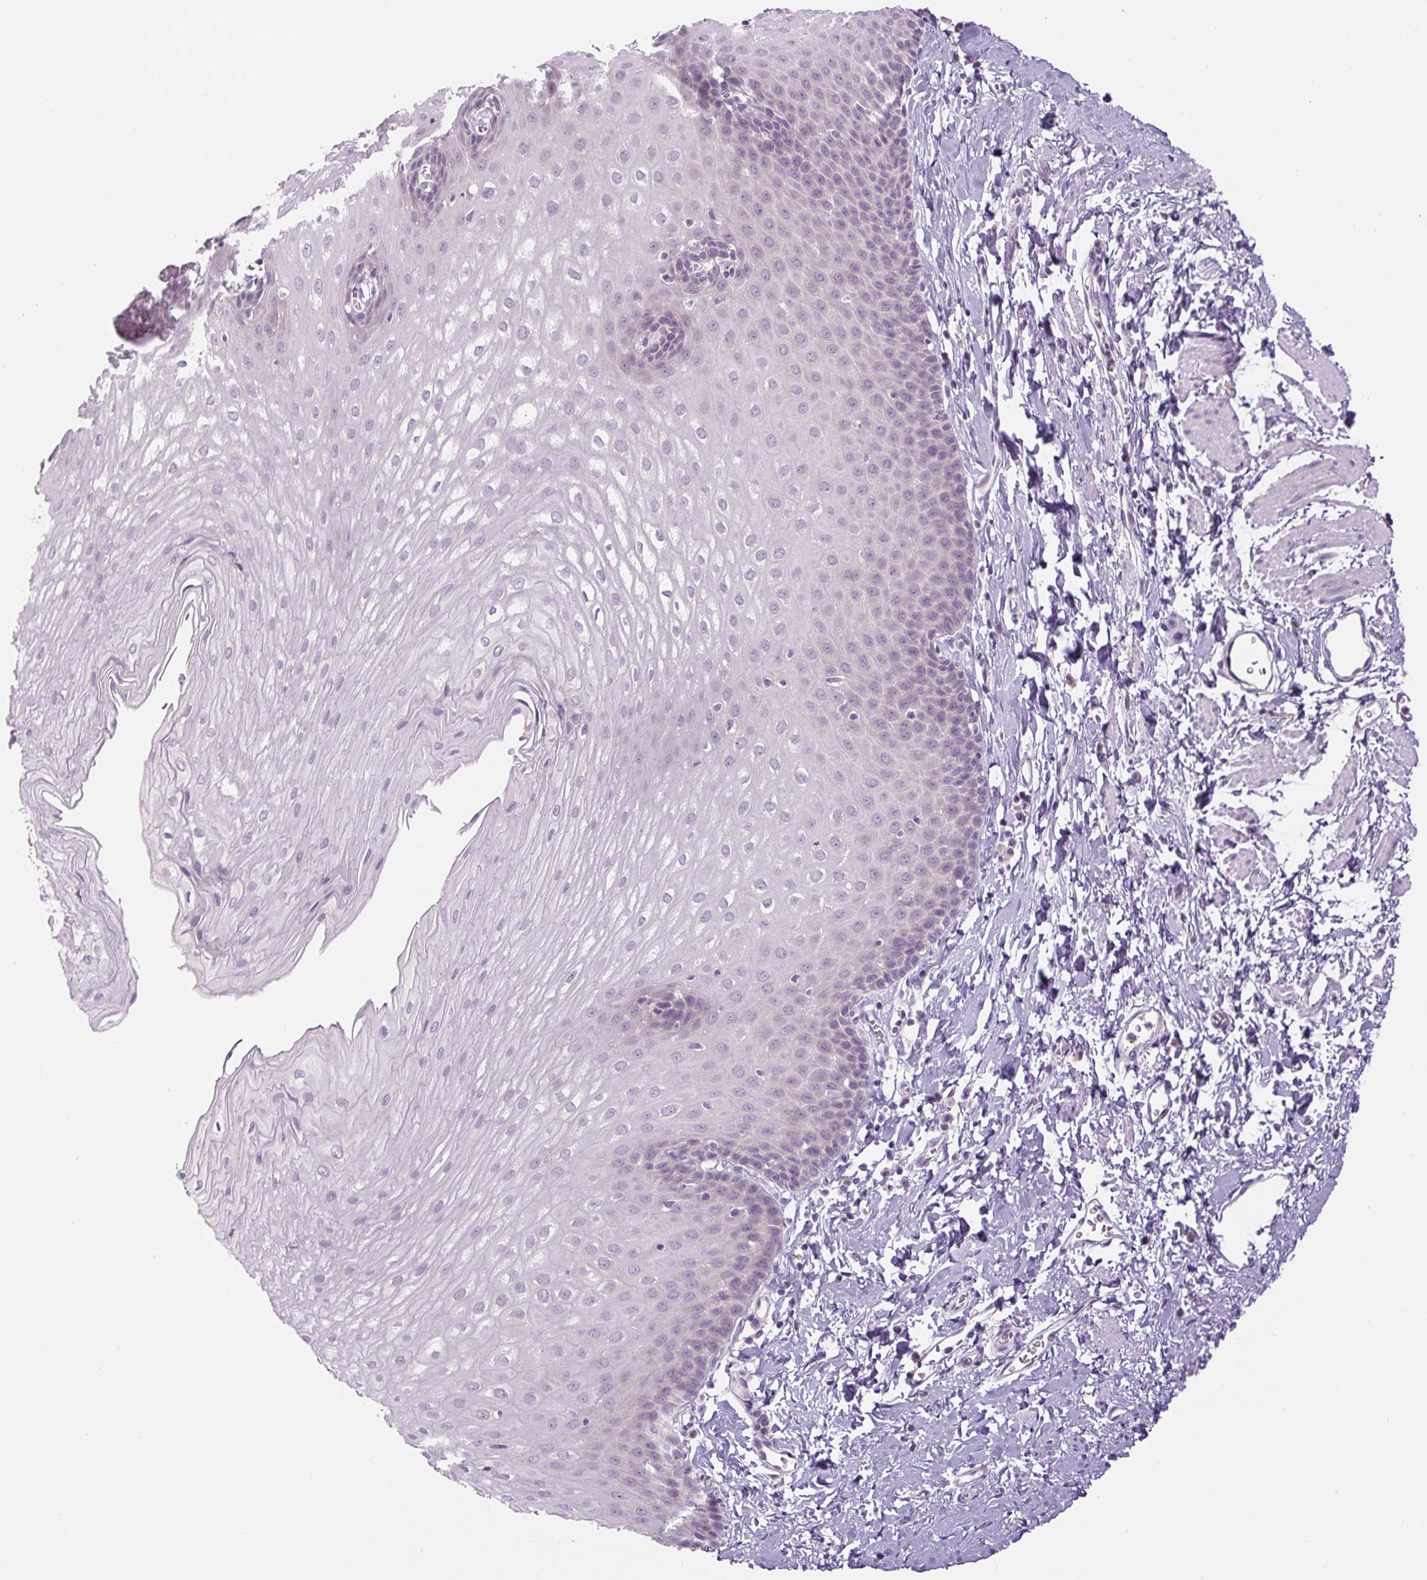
{"staining": {"intensity": "negative", "quantity": "none", "location": "none"}, "tissue": "esophagus", "cell_type": "Squamous epithelial cells", "image_type": "normal", "snomed": [{"axis": "morphology", "description": "Normal tissue, NOS"}, {"axis": "topography", "description": "Esophagus"}], "caption": "Immunohistochemistry histopathology image of unremarkable human esophagus stained for a protein (brown), which exhibits no expression in squamous epithelial cells. Nuclei are stained in blue.", "gene": "FABP7", "patient": {"sex": "male", "age": 70}}